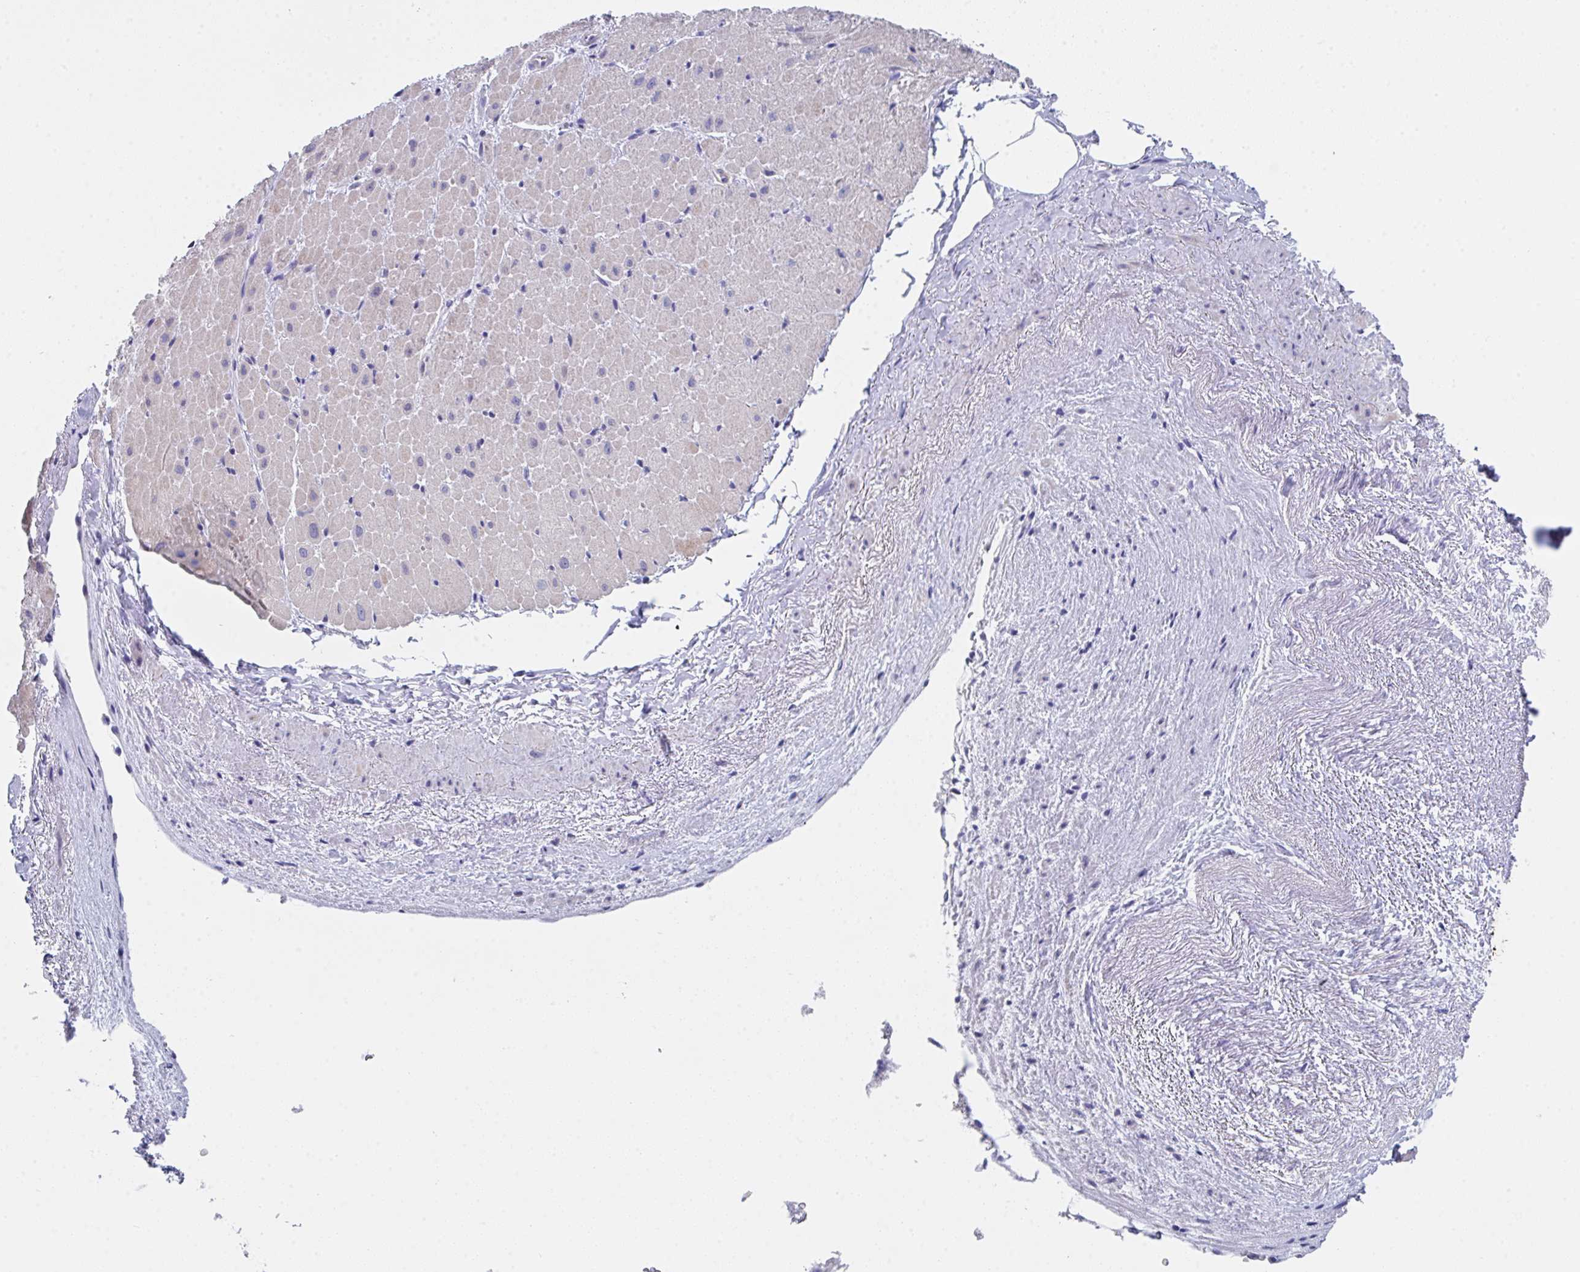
{"staining": {"intensity": "negative", "quantity": "none", "location": "none"}, "tissue": "heart muscle", "cell_type": "Cardiomyocytes", "image_type": "normal", "snomed": [{"axis": "morphology", "description": "Normal tissue, NOS"}, {"axis": "topography", "description": "Heart"}], "caption": "This micrograph is of normal heart muscle stained with immunohistochemistry (IHC) to label a protein in brown with the nuclei are counter-stained blue. There is no positivity in cardiomyocytes.", "gene": "FBXO47", "patient": {"sex": "male", "age": 62}}